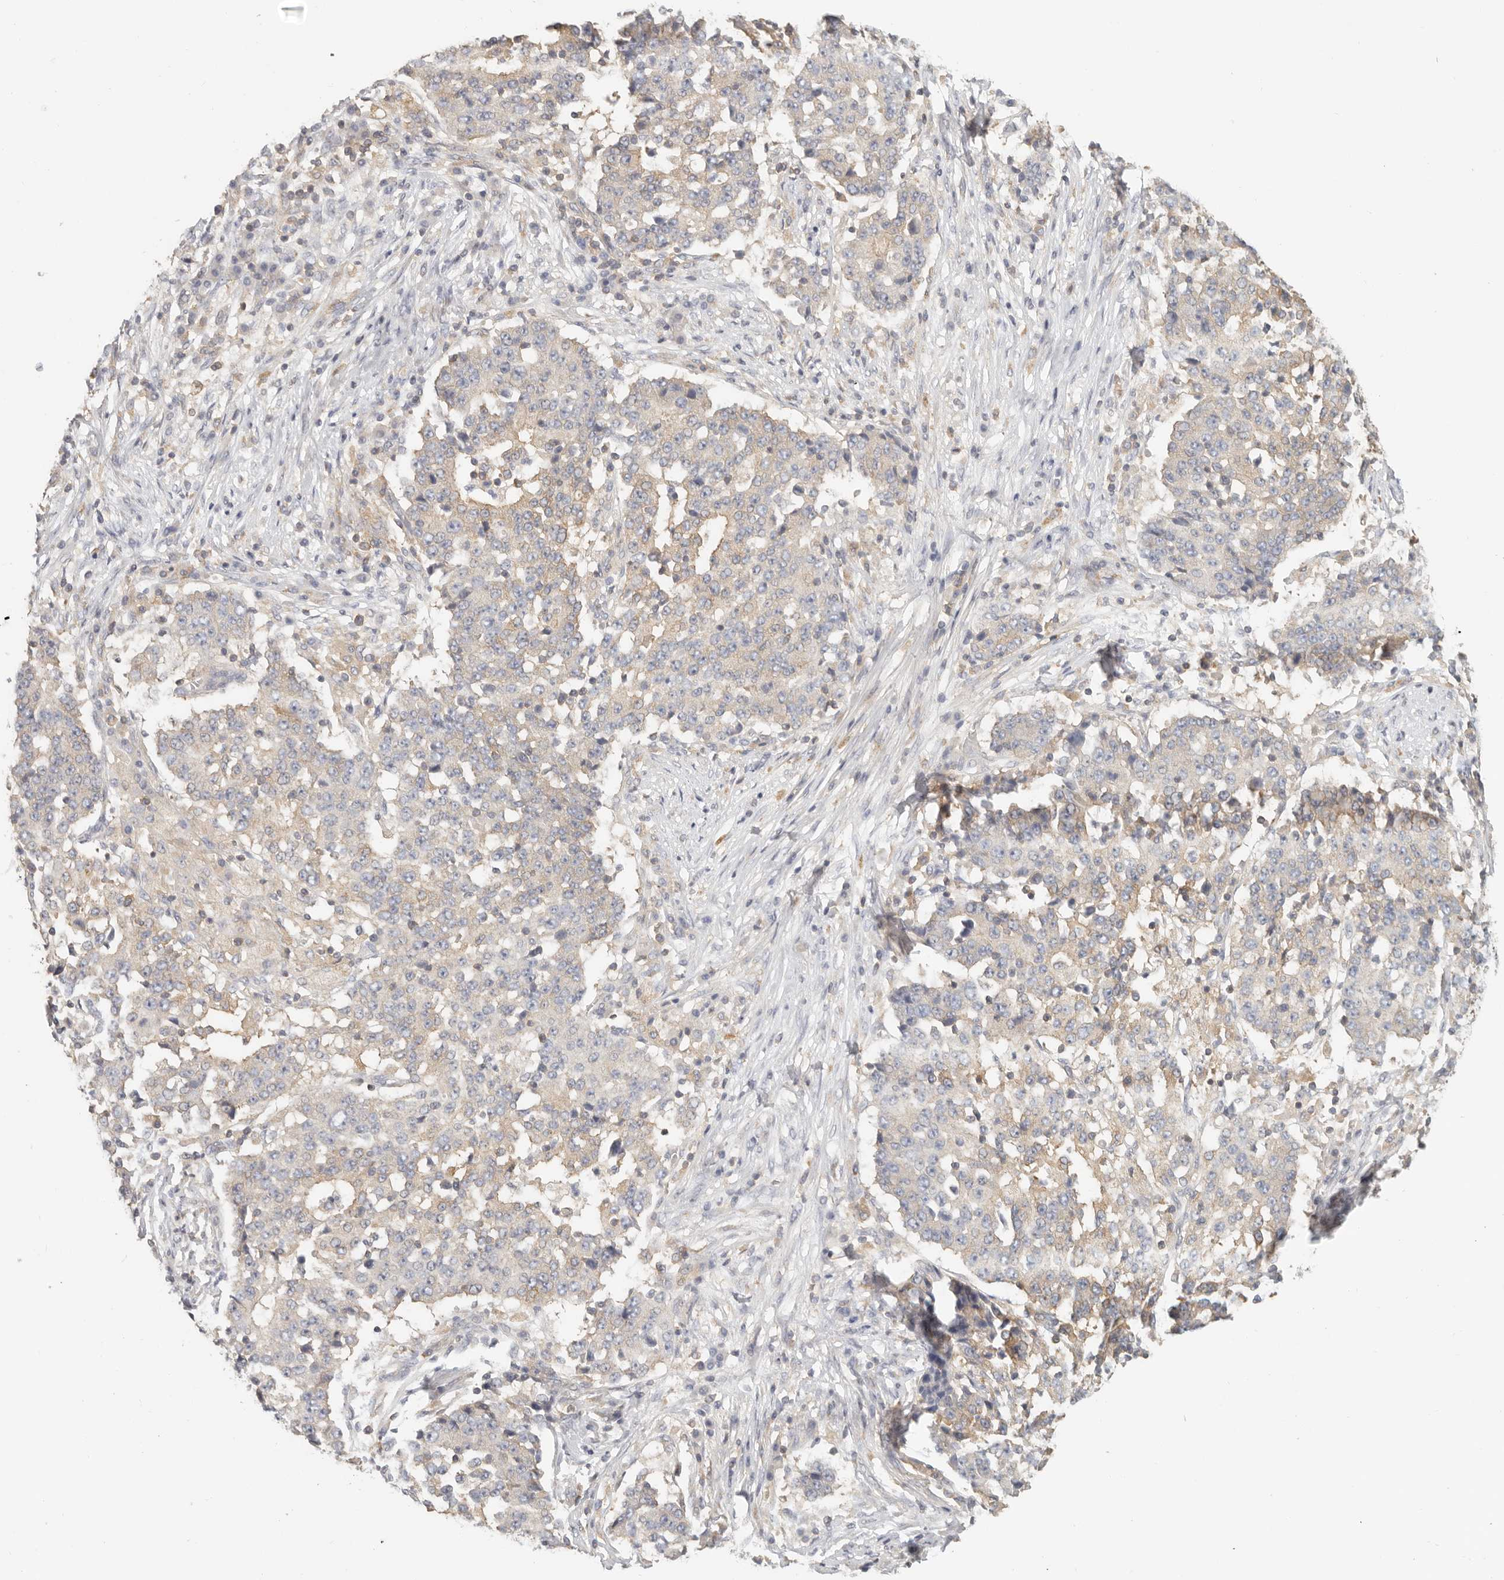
{"staining": {"intensity": "weak", "quantity": "<25%", "location": "cytoplasmic/membranous"}, "tissue": "stomach cancer", "cell_type": "Tumor cells", "image_type": "cancer", "snomed": [{"axis": "morphology", "description": "Adenocarcinoma, NOS"}, {"axis": "topography", "description": "Stomach"}], "caption": "DAB immunohistochemical staining of adenocarcinoma (stomach) exhibits no significant expression in tumor cells.", "gene": "ANXA9", "patient": {"sex": "male", "age": 59}}